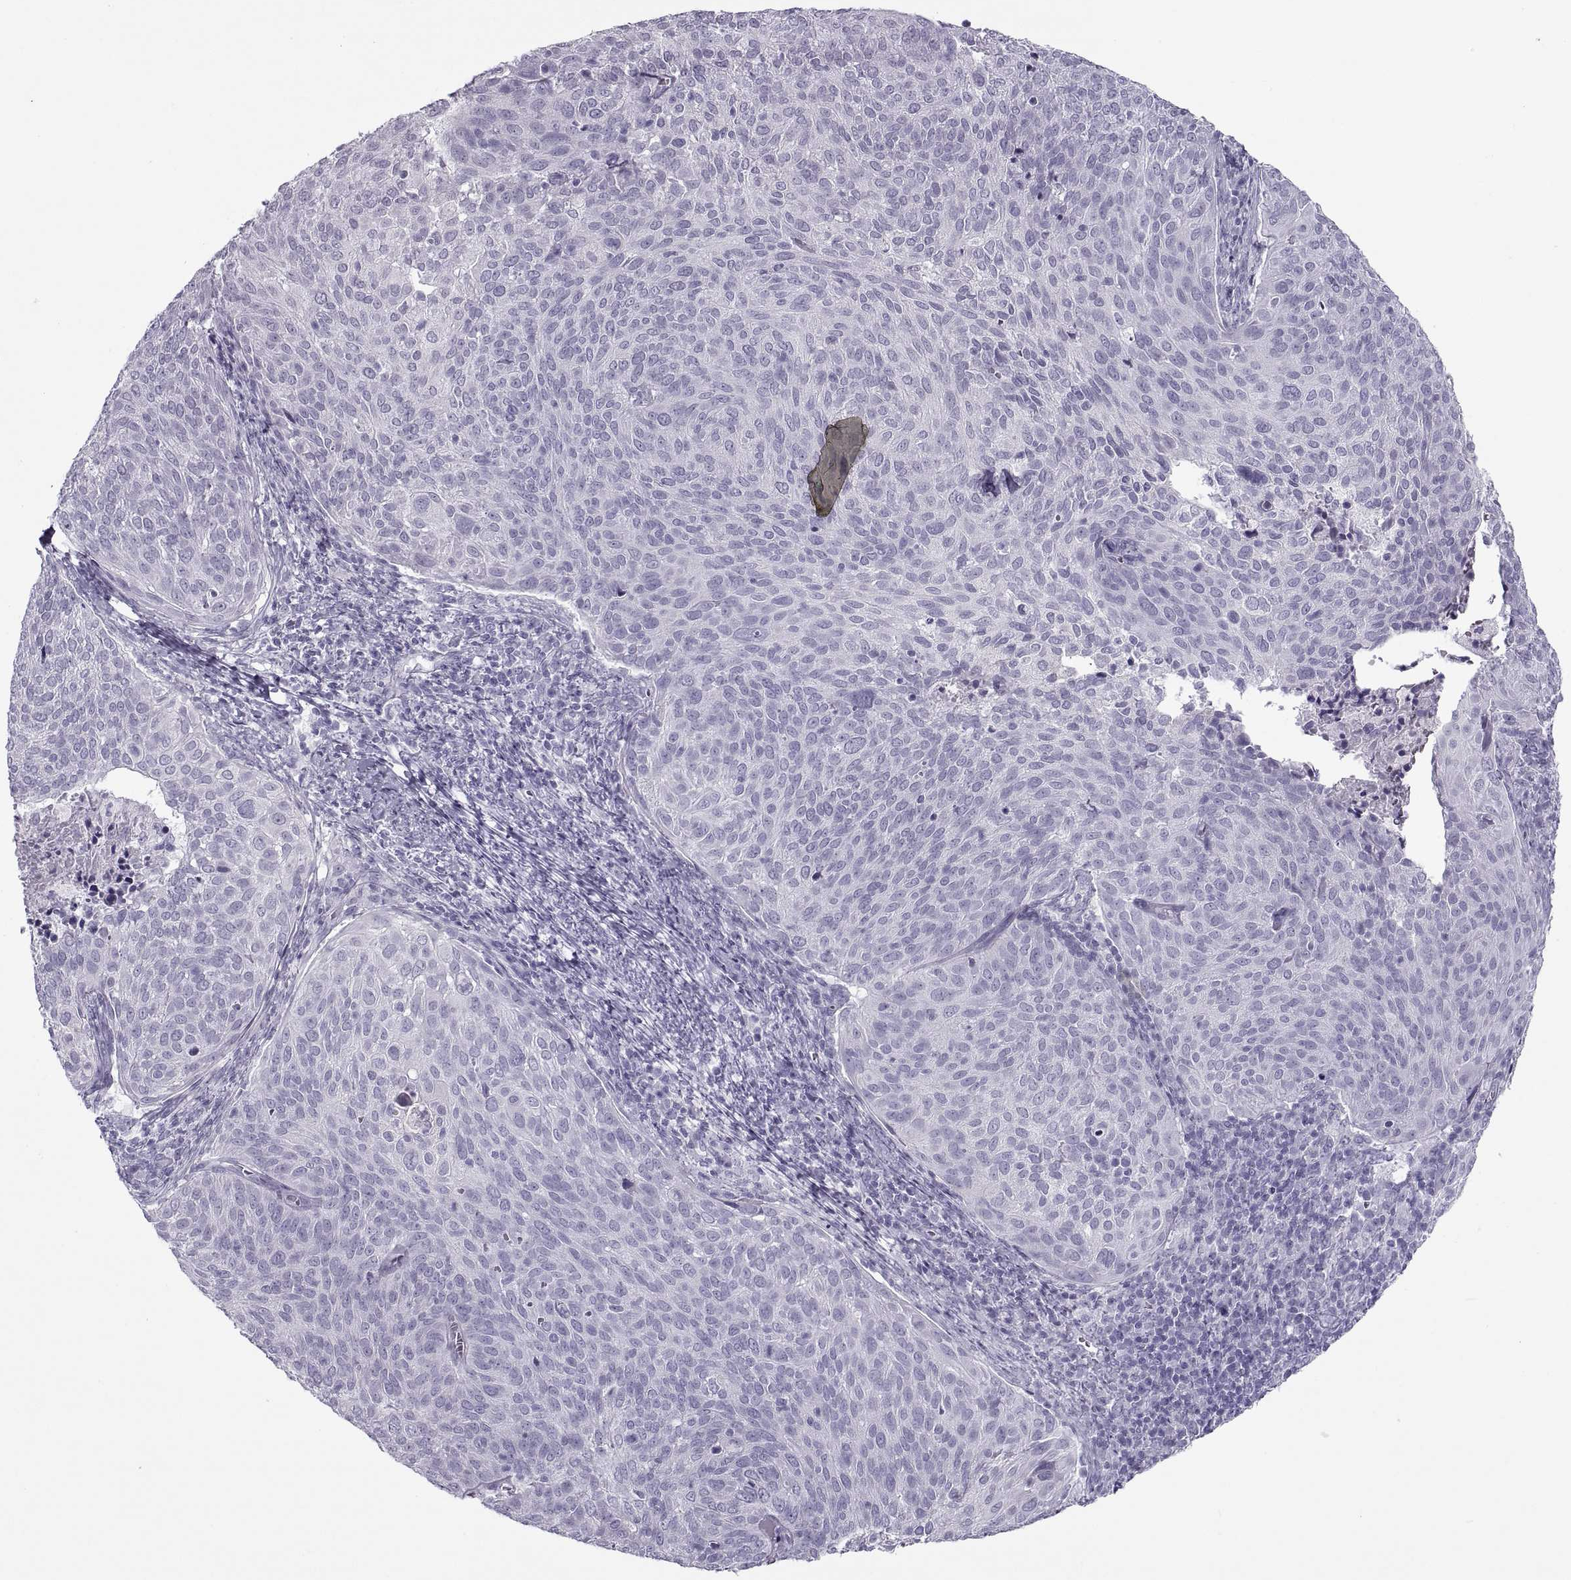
{"staining": {"intensity": "negative", "quantity": "none", "location": "none"}, "tissue": "cervical cancer", "cell_type": "Tumor cells", "image_type": "cancer", "snomed": [{"axis": "morphology", "description": "Squamous cell carcinoma, NOS"}, {"axis": "topography", "description": "Cervix"}], "caption": "A high-resolution micrograph shows IHC staining of cervical squamous cell carcinoma, which exhibits no significant positivity in tumor cells.", "gene": "RLBP1", "patient": {"sex": "female", "age": 39}}